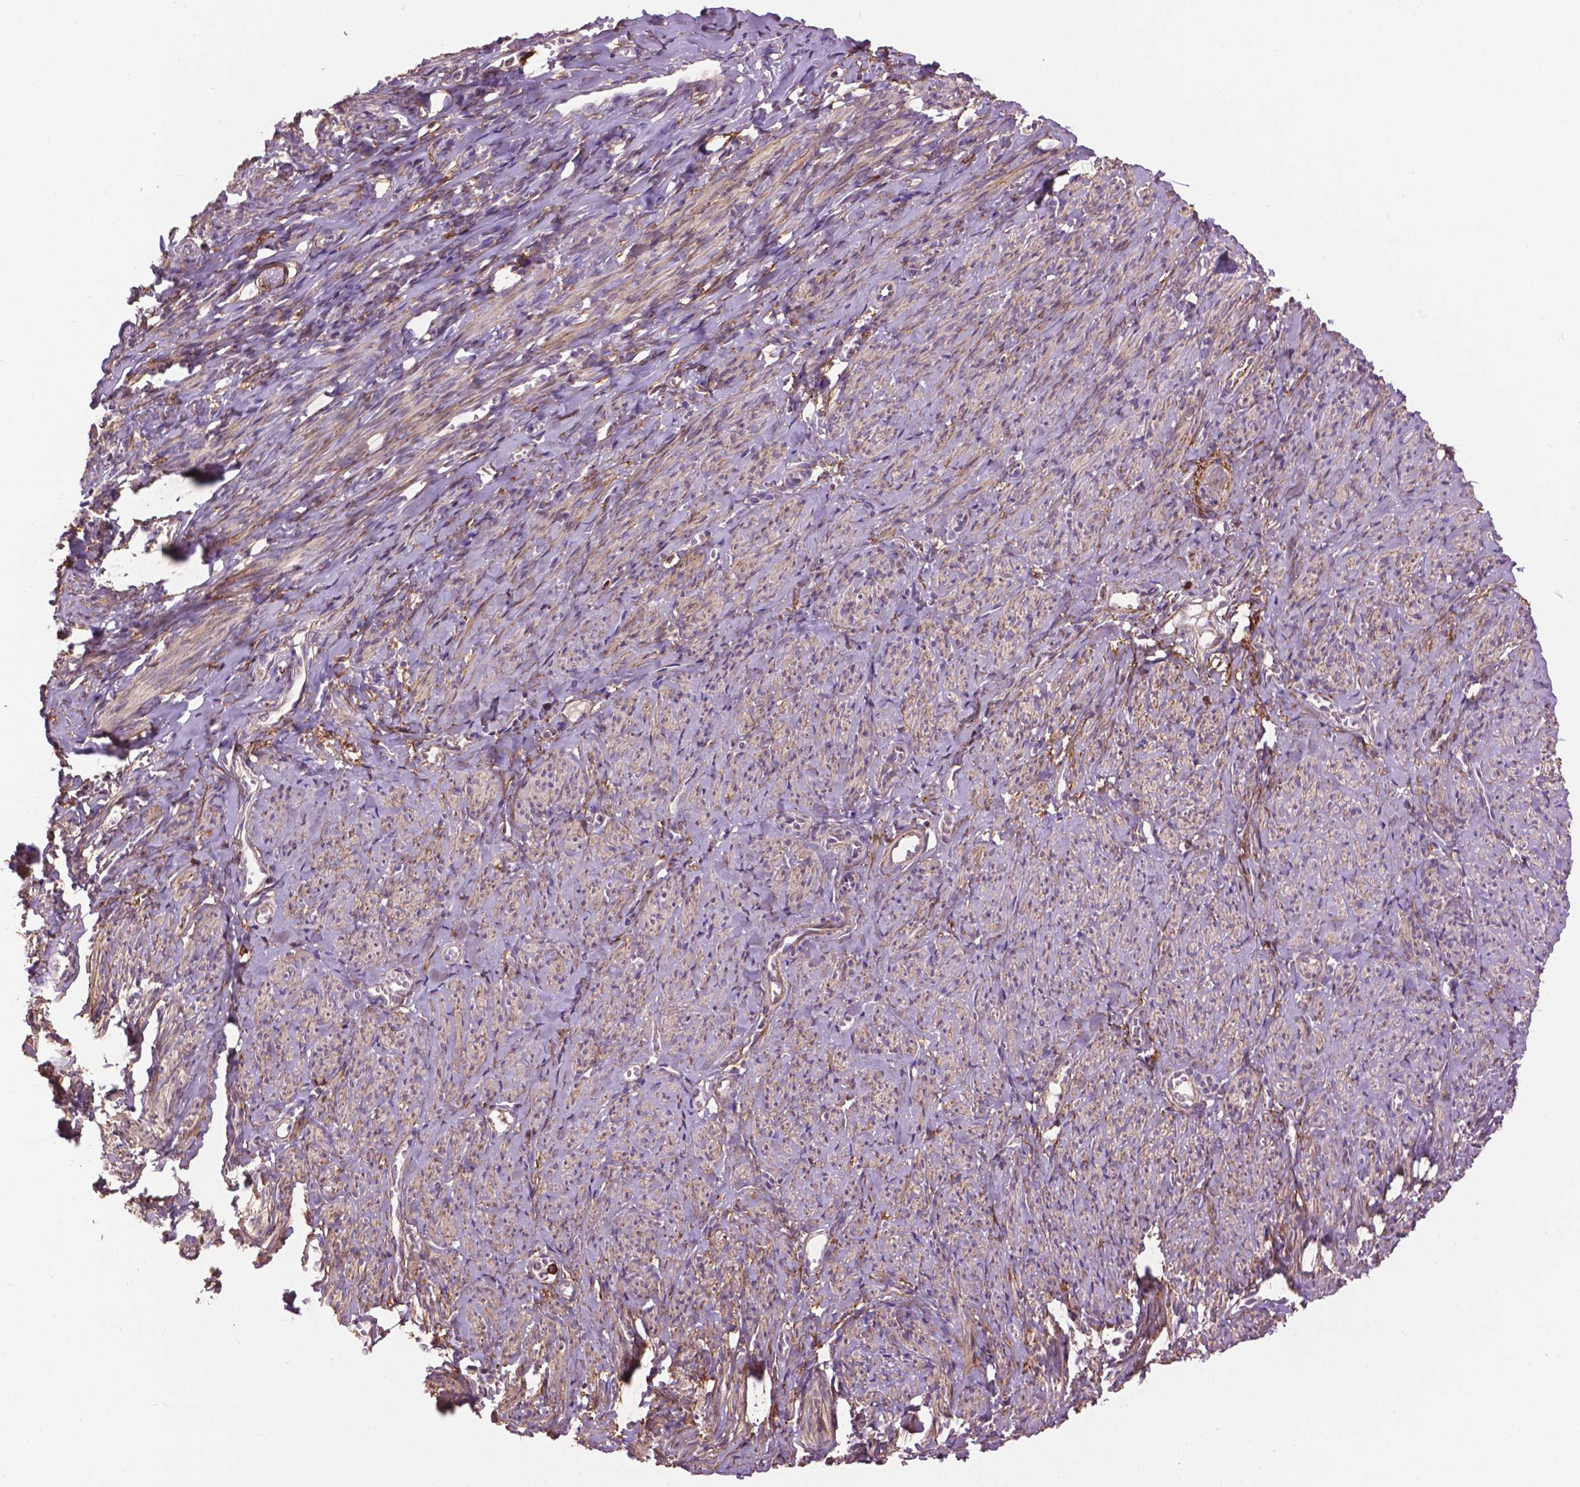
{"staining": {"intensity": "moderate", "quantity": "<25%", "location": "cytoplasmic/membranous"}, "tissue": "smooth muscle", "cell_type": "Smooth muscle cells", "image_type": "normal", "snomed": [{"axis": "morphology", "description": "Normal tissue, NOS"}, {"axis": "topography", "description": "Smooth muscle"}], "caption": "The image displays staining of normal smooth muscle, revealing moderate cytoplasmic/membranous protein positivity (brown color) within smooth muscle cells.", "gene": "LRRC3C", "patient": {"sex": "female", "age": 65}}